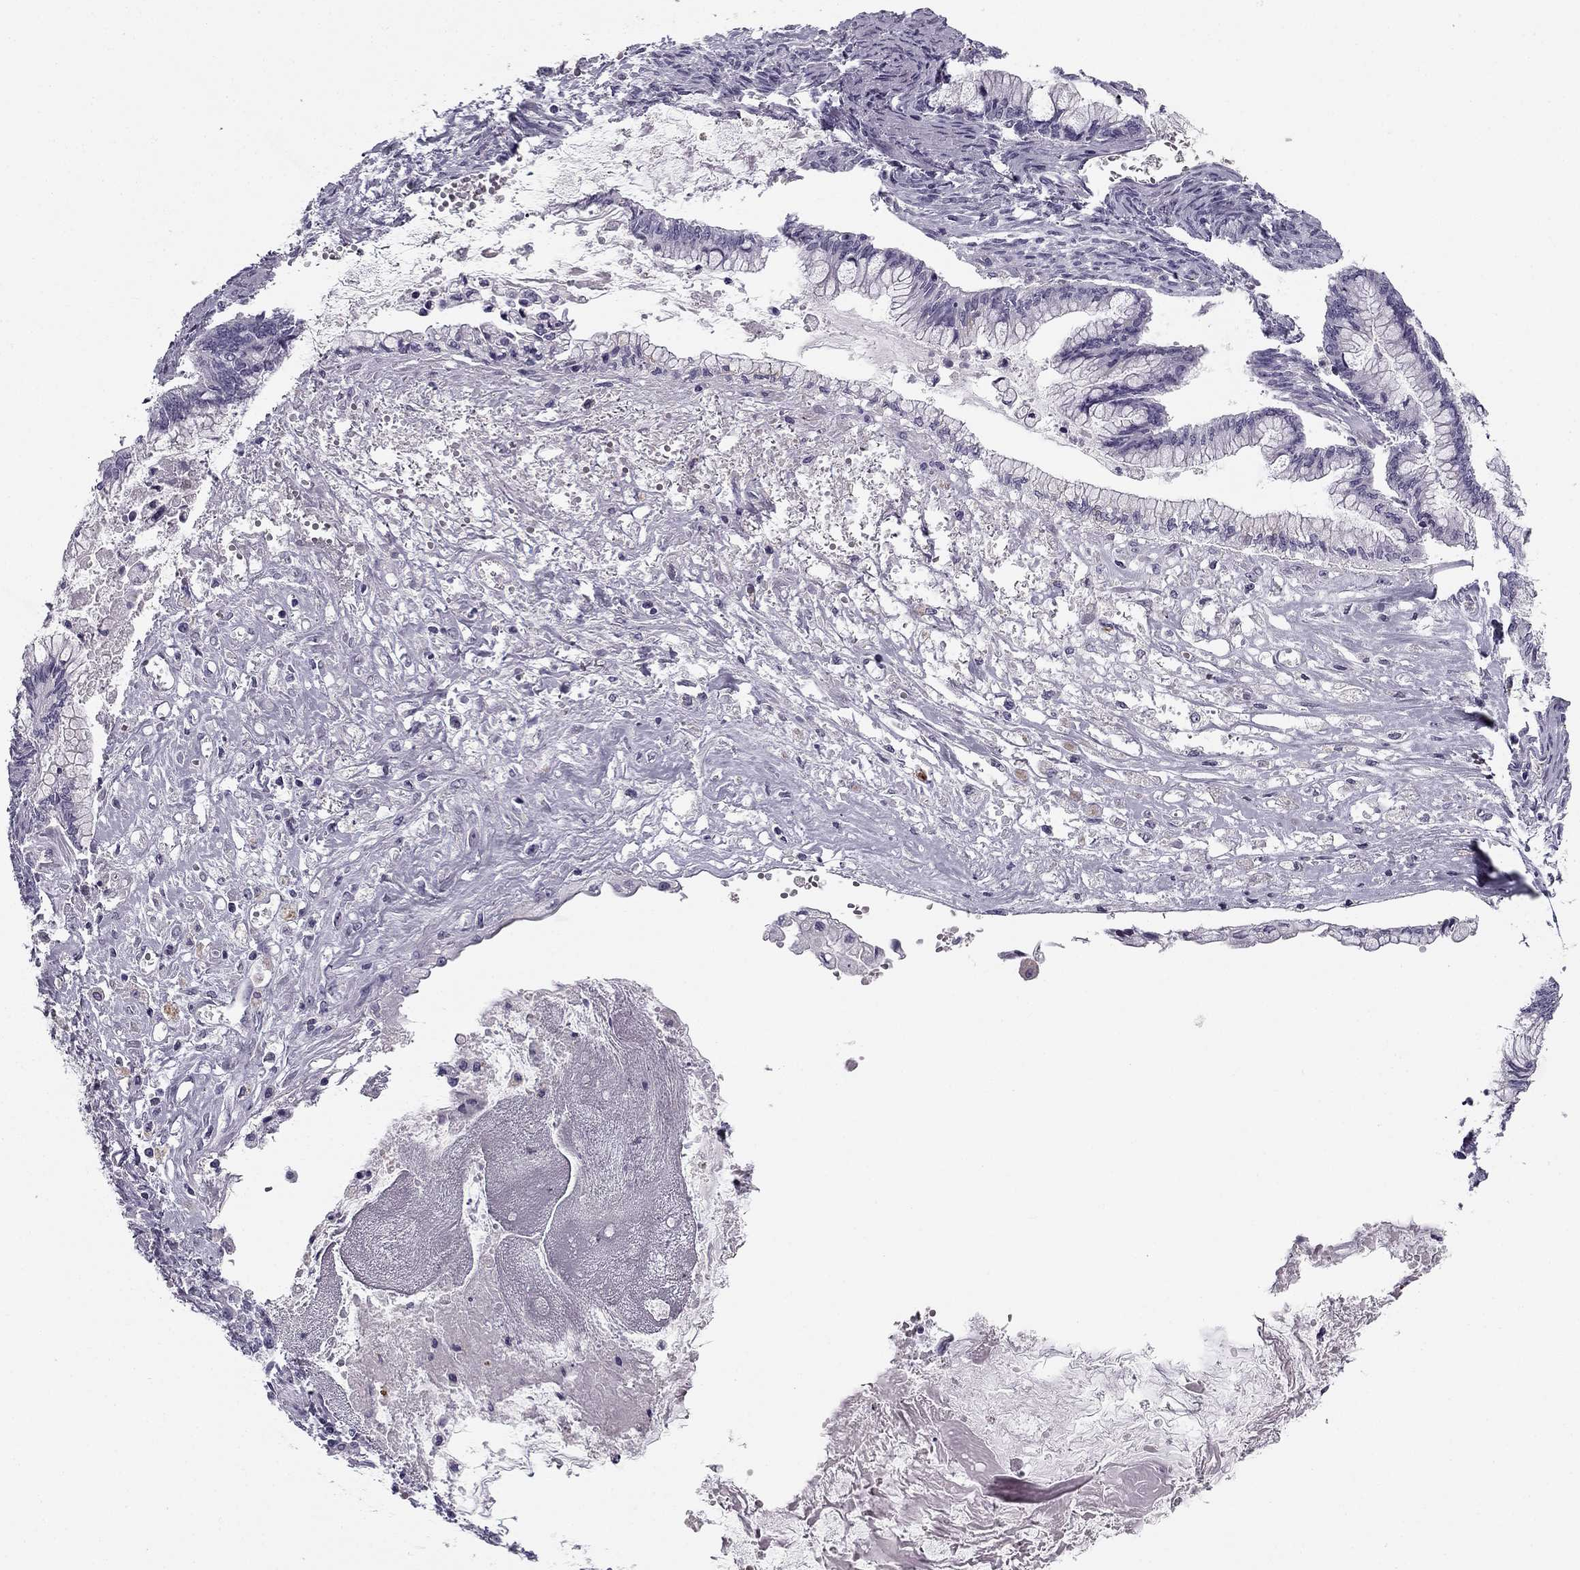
{"staining": {"intensity": "negative", "quantity": "none", "location": "none"}, "tissue": "ovarian cancer", "cell_type": "Tumor cells", "image_type": "cancer", "snomed": [{"axis": "morphology", "description": "Cystadenocarcinoma, mucinous, NOS"}, {"axis": "topography", "description": "Ovary"}], "caption": "Ovarian cancer stained for a protein using immunohistochemistry displays no staining tumor cells.", "gene": "MC5R", "patient": {"sex": "female", "age": 67}}